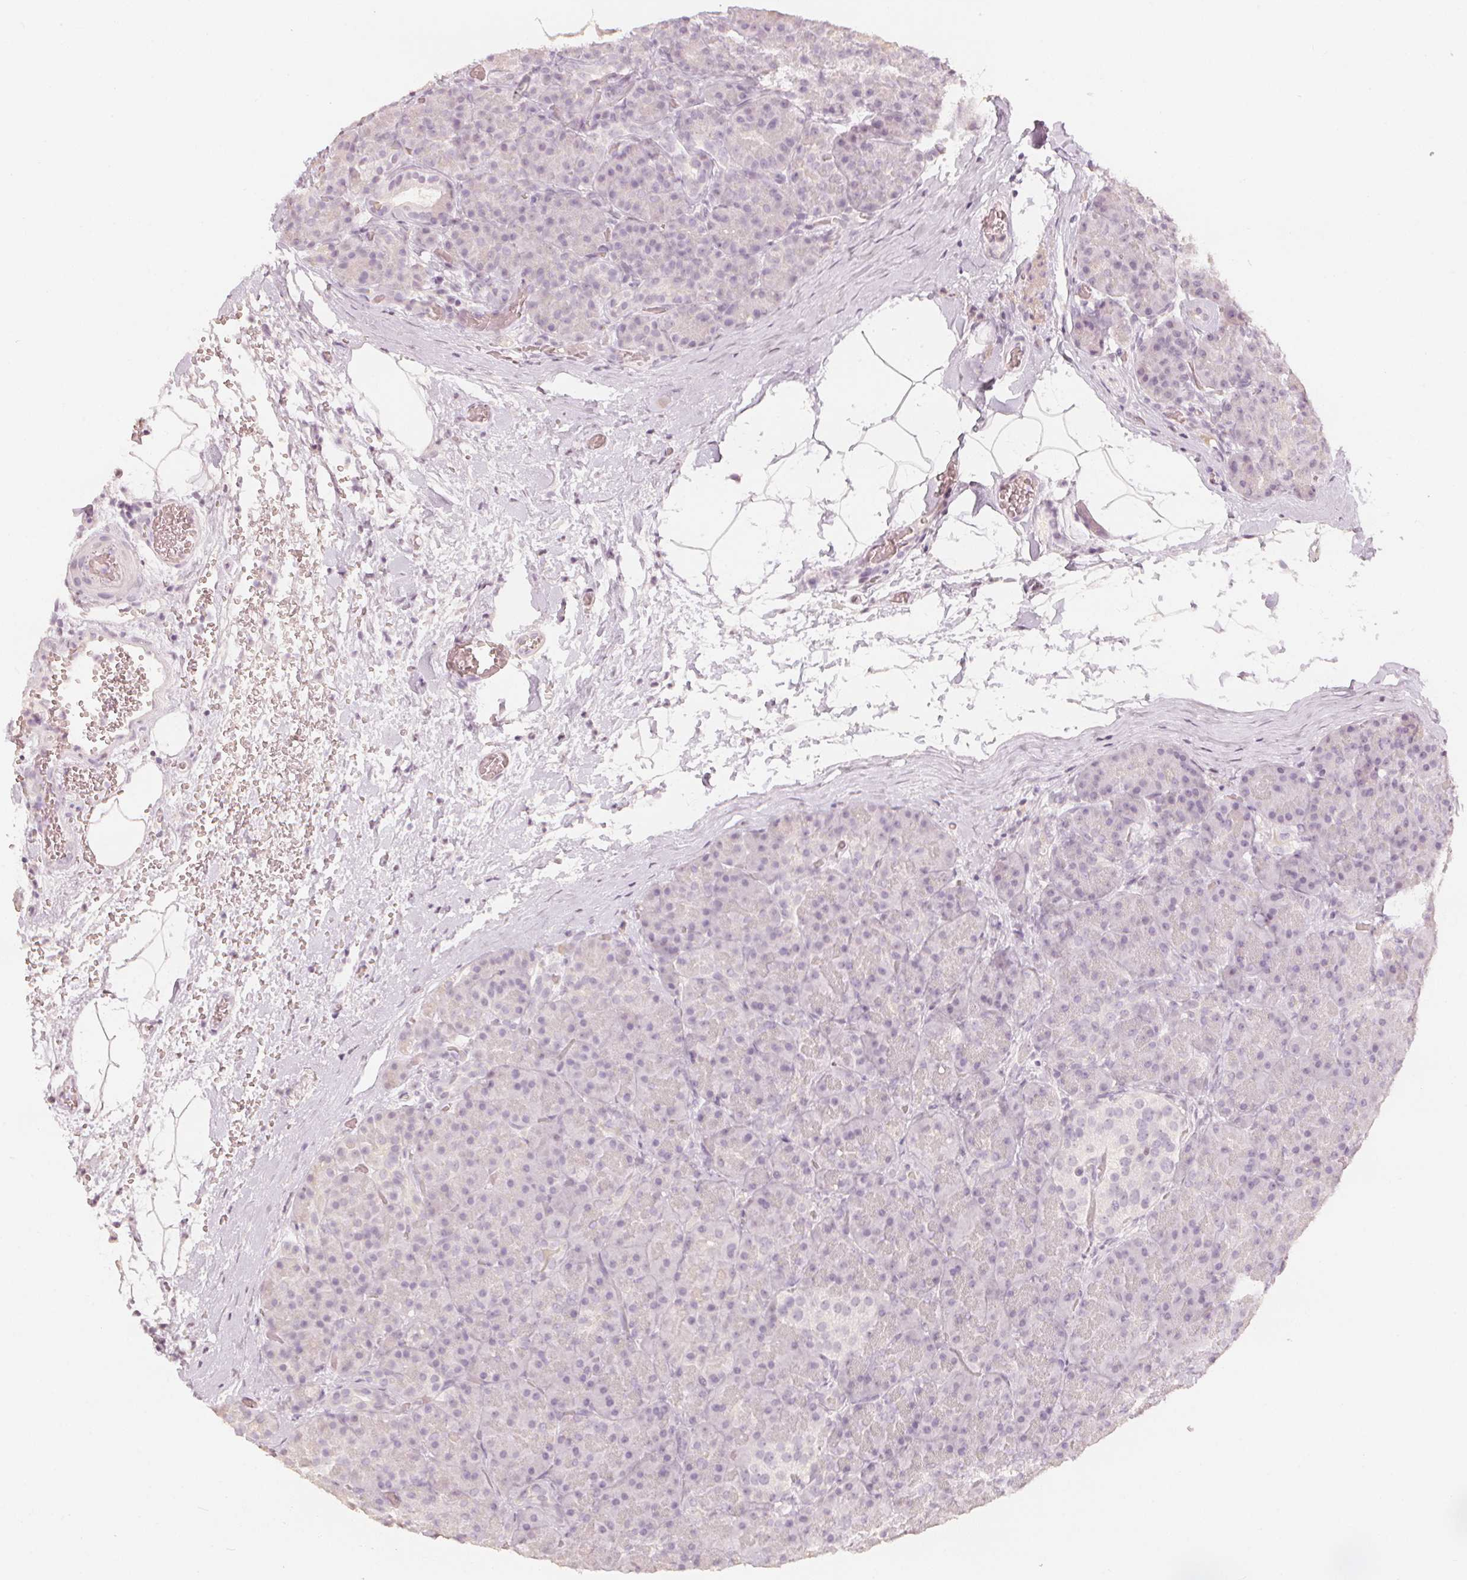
{"staining": {"intensity": "negative", "quantity": "none", "location": "none"}, "tissue": "pancreas", "cell_type": "Exocrine glandular cells", "image_type": "normal", "snomed": [{"axis": "morphology", "description": "Normal tissue, NOS"}, {"axis": "topography", "description": "Pancreas"}], "caption": "Protein analysis of unremarkable pancreas displays no significant staining in exocrine glandular cells.", "gene": "CALB1", "patient": {"sex": "male", "age": 57}}